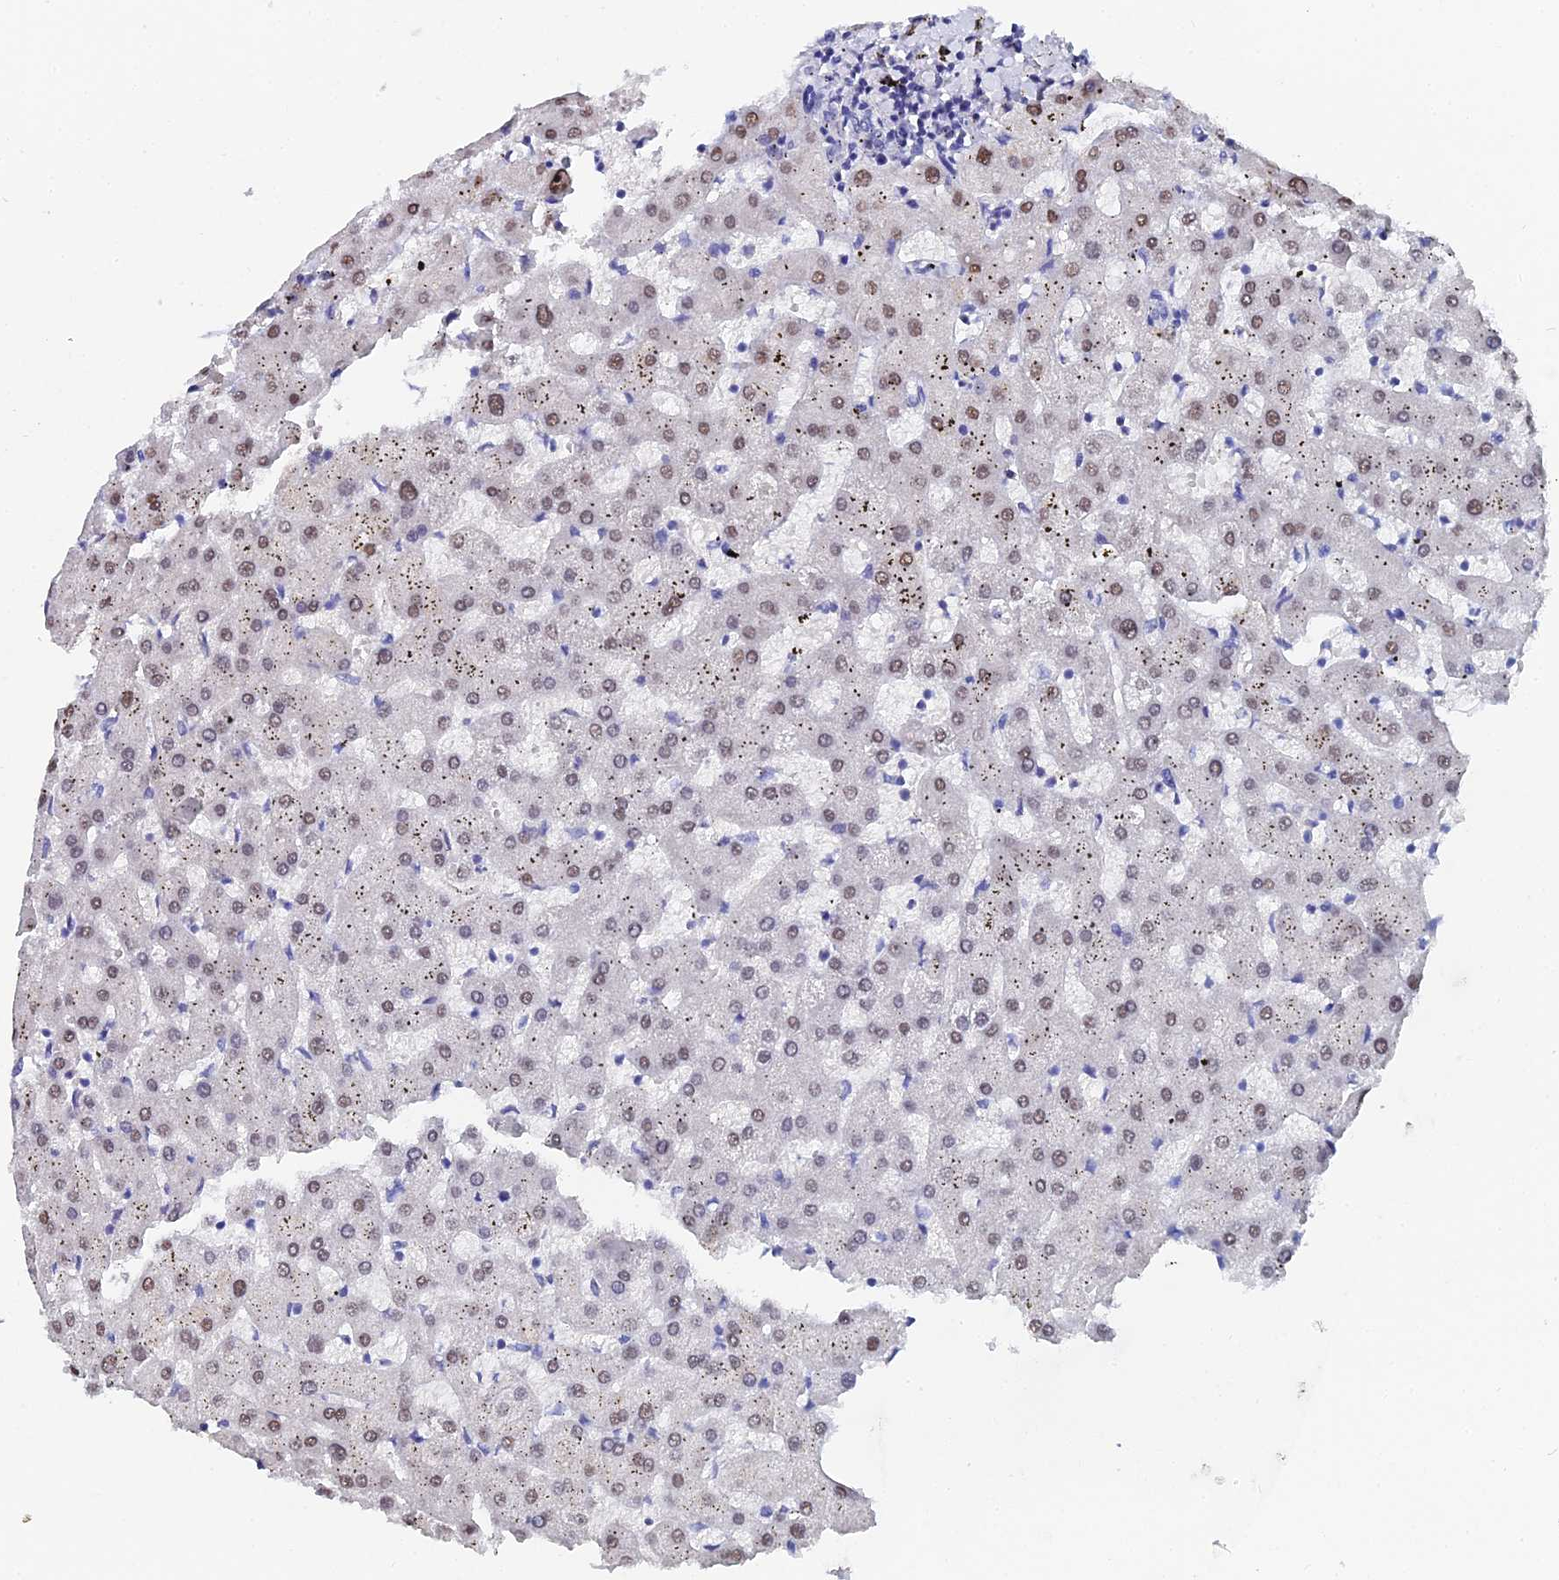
{"staining": {"intensity": "negative", "quantity": "none", "location": "none"}, "tissue": "liver", "cell_type": "Cholangiocytes", "image_type": "normal", "snomed": [{"axis": "morphology", "description": "Normal tissue, NOS"}, {"axis": "topography", "description": "Liver"}], "caption": "Immunohistochemistry (IHC) of normal liver exhibits no staining in cholangiocytes.", "gene": "OCM2", "patient": {"sex": "female", "age": 63}}